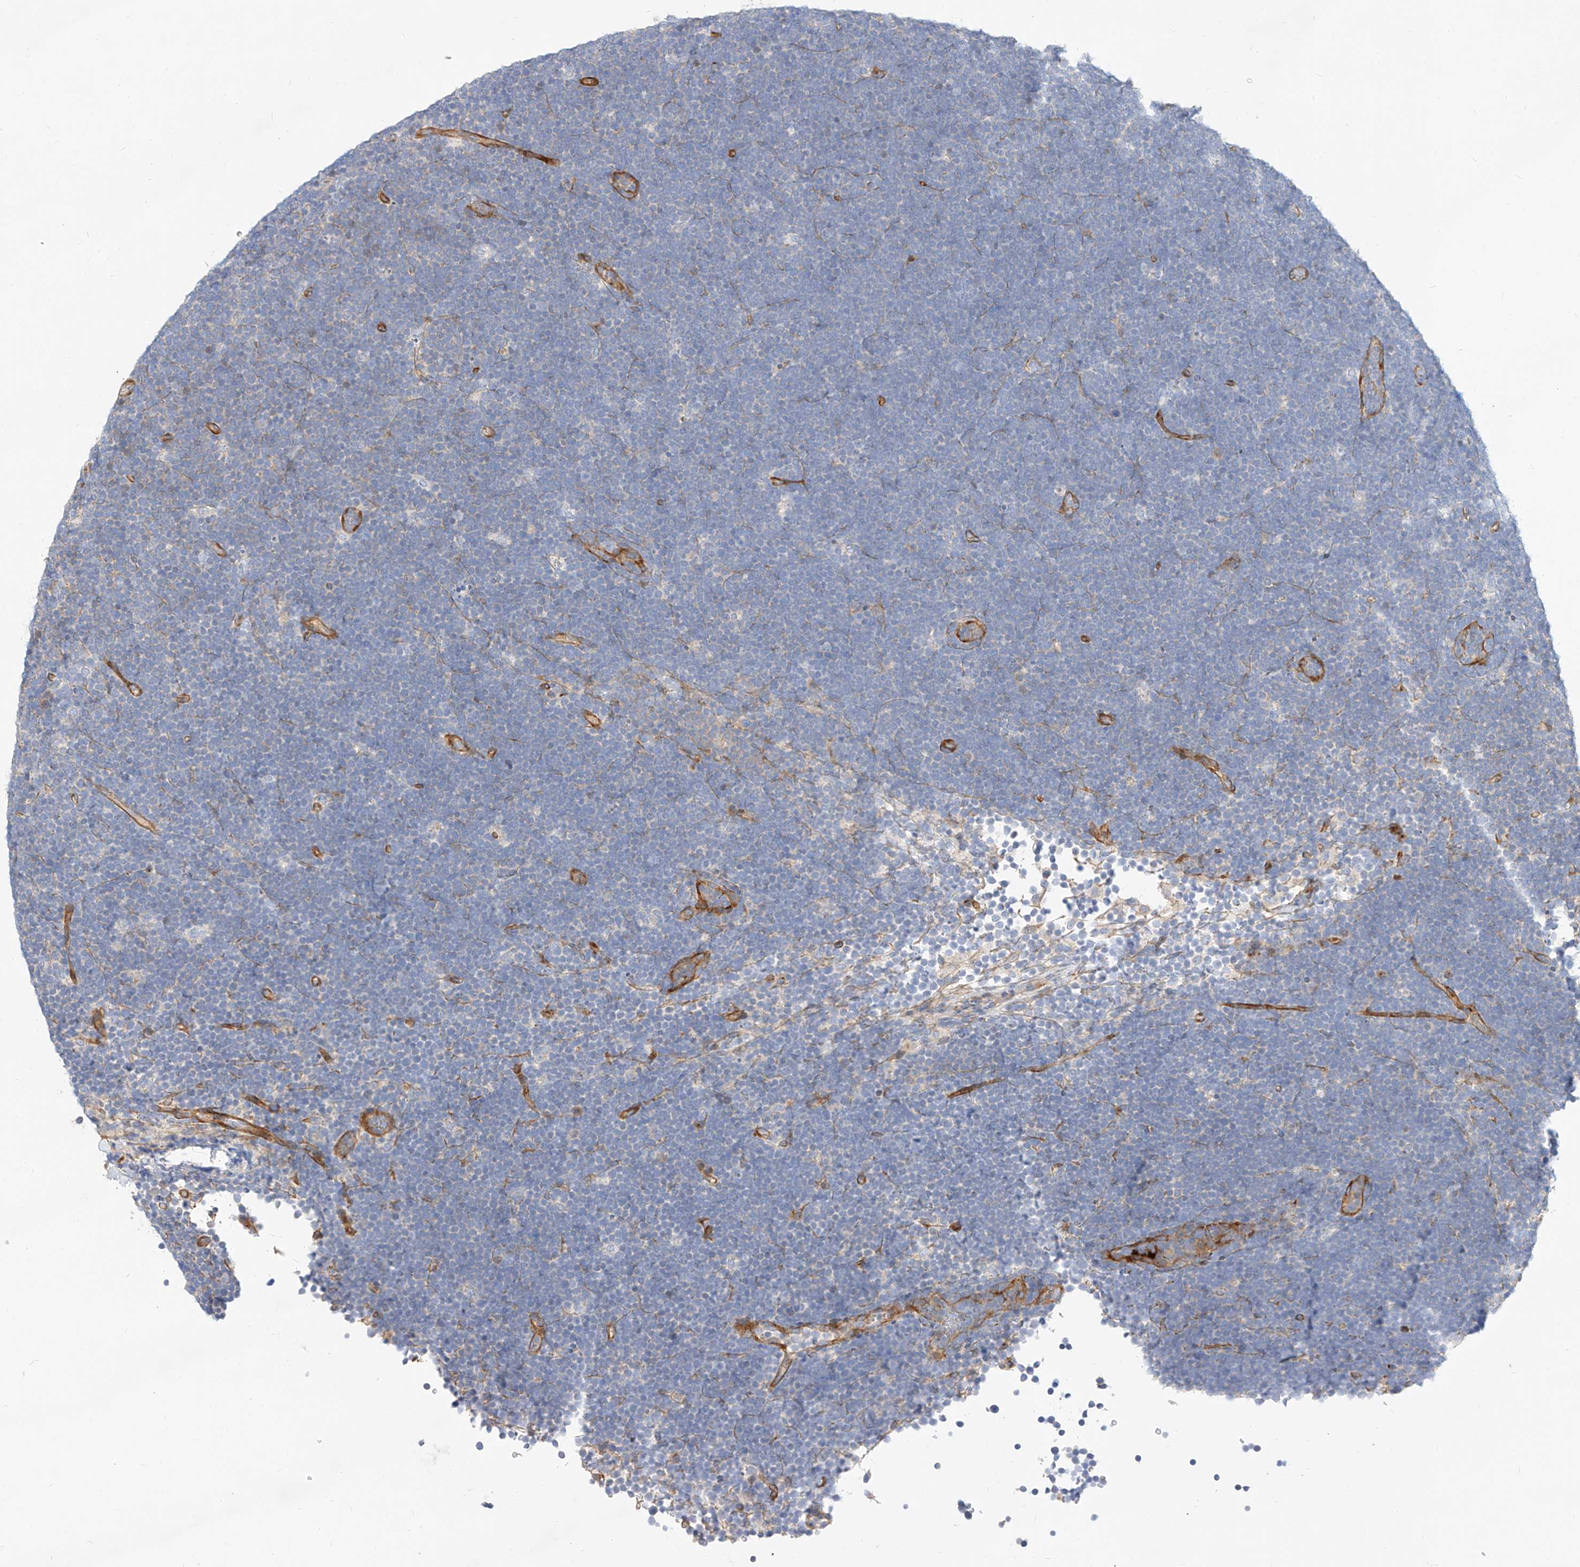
{"staining": {"intensity": "negative", "quantity": "none", "location": "none"}, "tissue": "lymphoma", "cell_type": "Tumor cells", "image_type": "cancer", "snomed": [{"axis": "morphology", "description": "Malignant lymphoma, non-Hodgkin's type, High grade"}, {"axis": "topography", "description": "Lymph node"}], "caption": "A high-resolution photomicrograph shows immunohistochemistry staining of high-grade malignant lymphoma, non-Hodgkin's type, which exhibits no significant expression in tumor cells.", "gene": "KCNH5", "patient": {"sex": "male", "age": 13}}